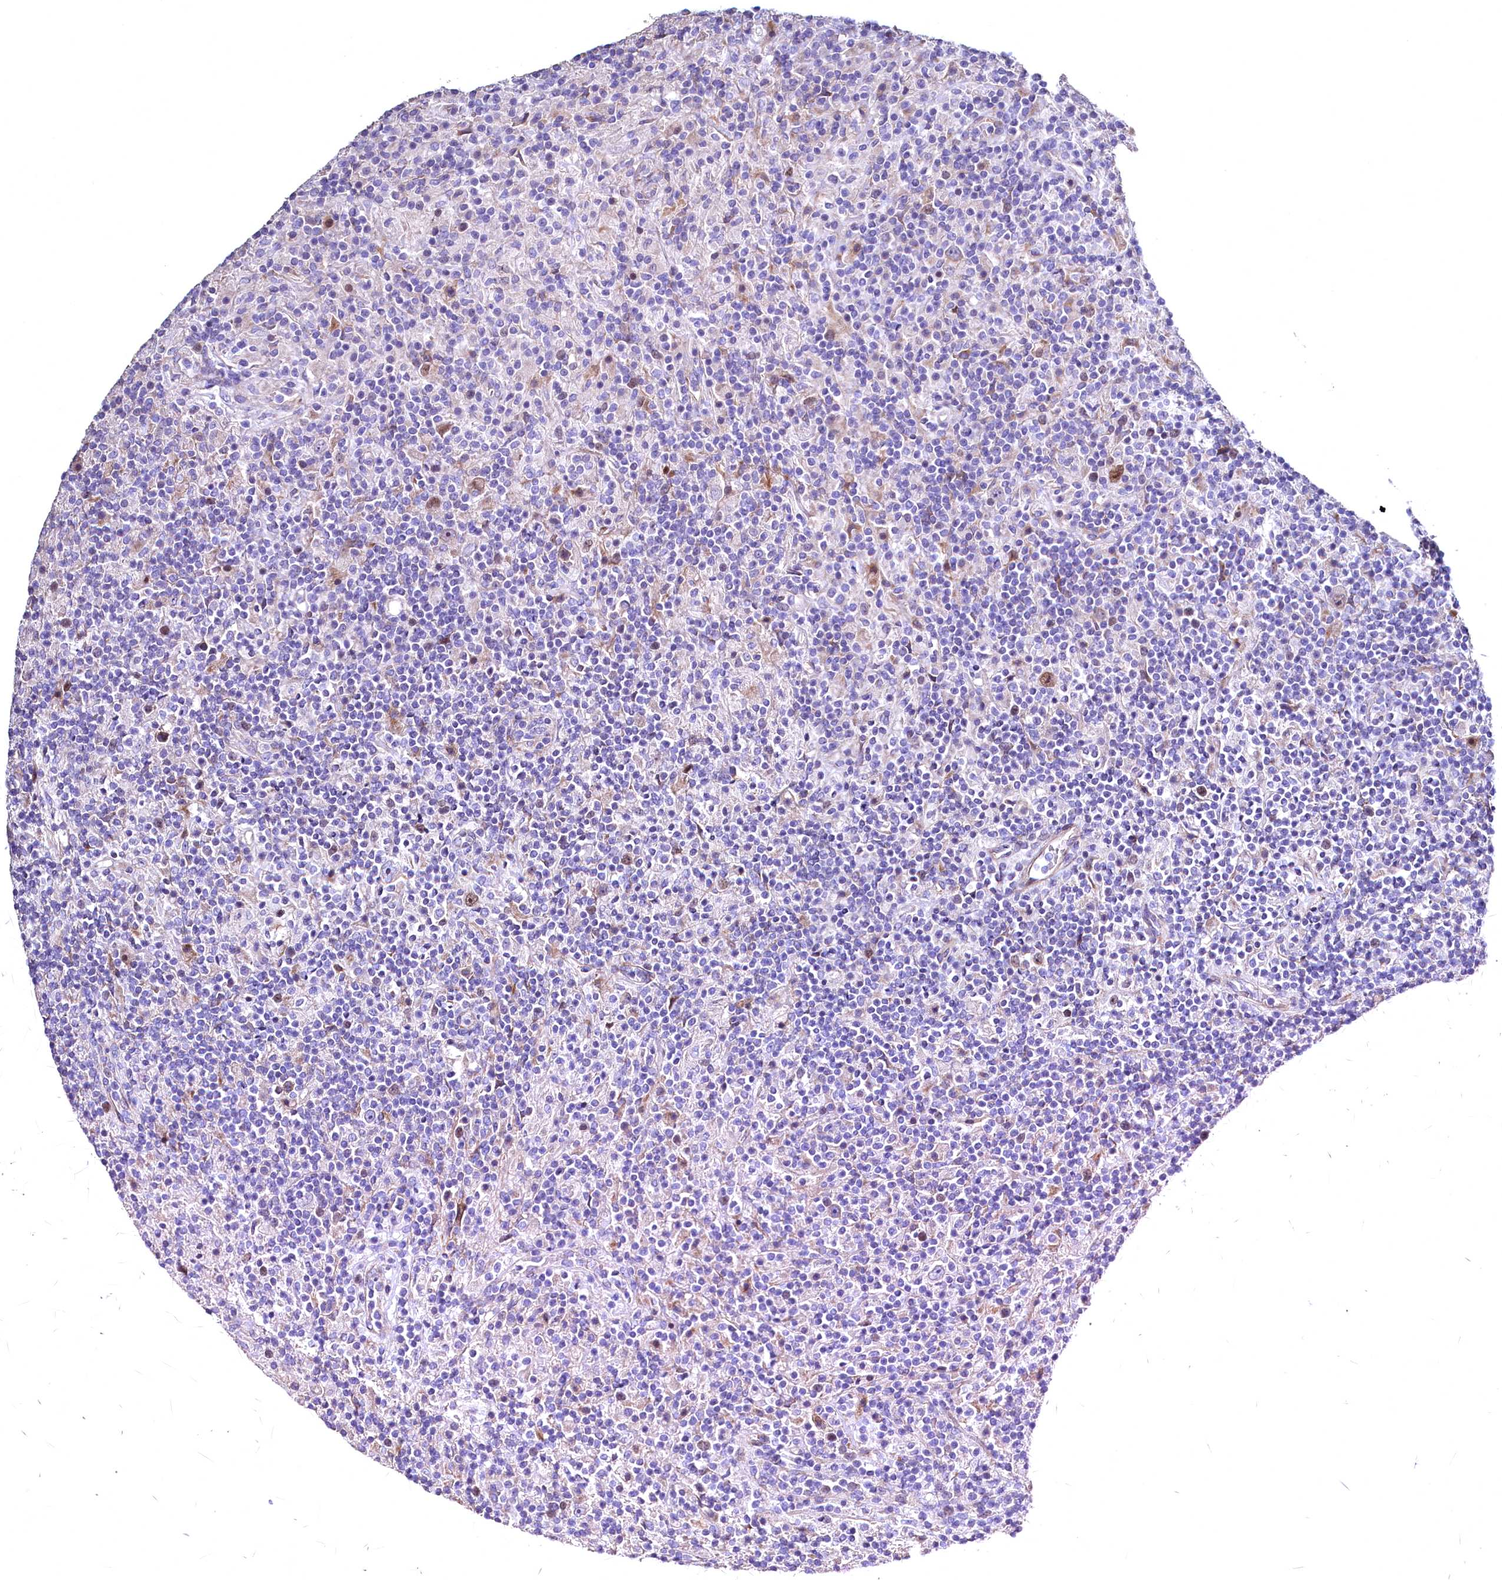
{"staining": {"intensity": "moderate", "quantity": "25%-75%", "location": "nuclear"}, "tissue": "lymphoma", "cell_type": "Tumor cells", "image_type": "cancer", "snomed": [{"axis": "morphology", "description": "Hodgkin's disease, NOS"}, {"axis": "topography", "description": "Lymph node"}], "caption": "Brown immunohistochemical staining in human Hodgkin's disease demonstrates moderate nuclear staining in about 25%-75% of tumor cells.", "gene": "WNT8A", "patient": {"sex": "male", "age": 70}}